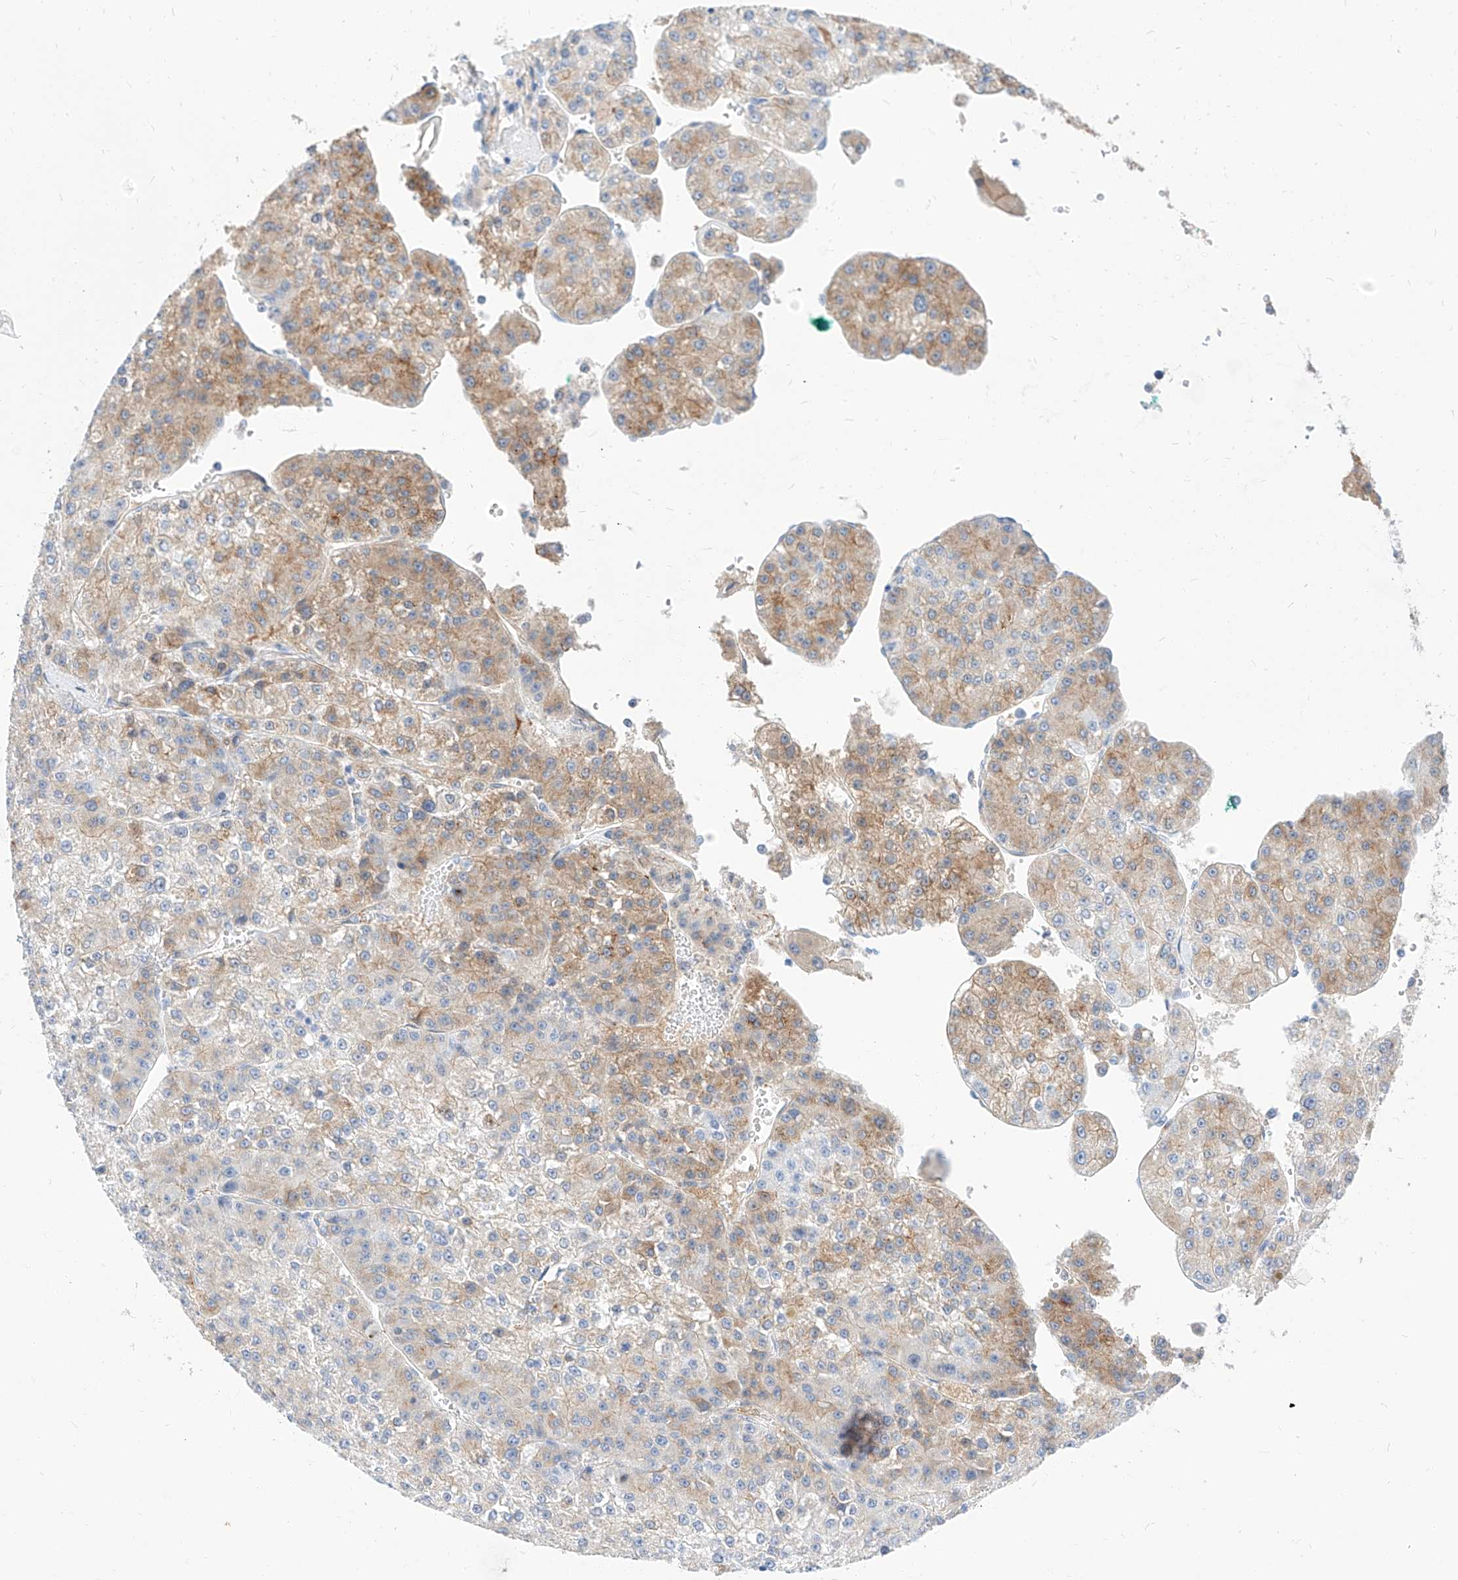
{"staining": {"intensity": "moderate", "quantity": "<25%", "location": "cytoplasmic/membranous"}, "tissue": "liver cancer", "cell_type": "Tumor cells", "image_type": "cancer", "snomed": [{"axis": "morphology", "description": "Carcinoma, Hepatocellular, NOS"}, {"axis": "topography", "description": "Liver"}], "caption": "Liver hepatocellular carcinoma stained with DAB immunohistochemistry shows low levels of moderate cytoplasmic/membranous positivity in approximately <25% of tumor cells. (DAB (3,3'-diaminobenzidine) IHC with brightfield microscopy, high magnification).", "gene": "MAP7", "patient": {"sex": "female", "age": 73}}